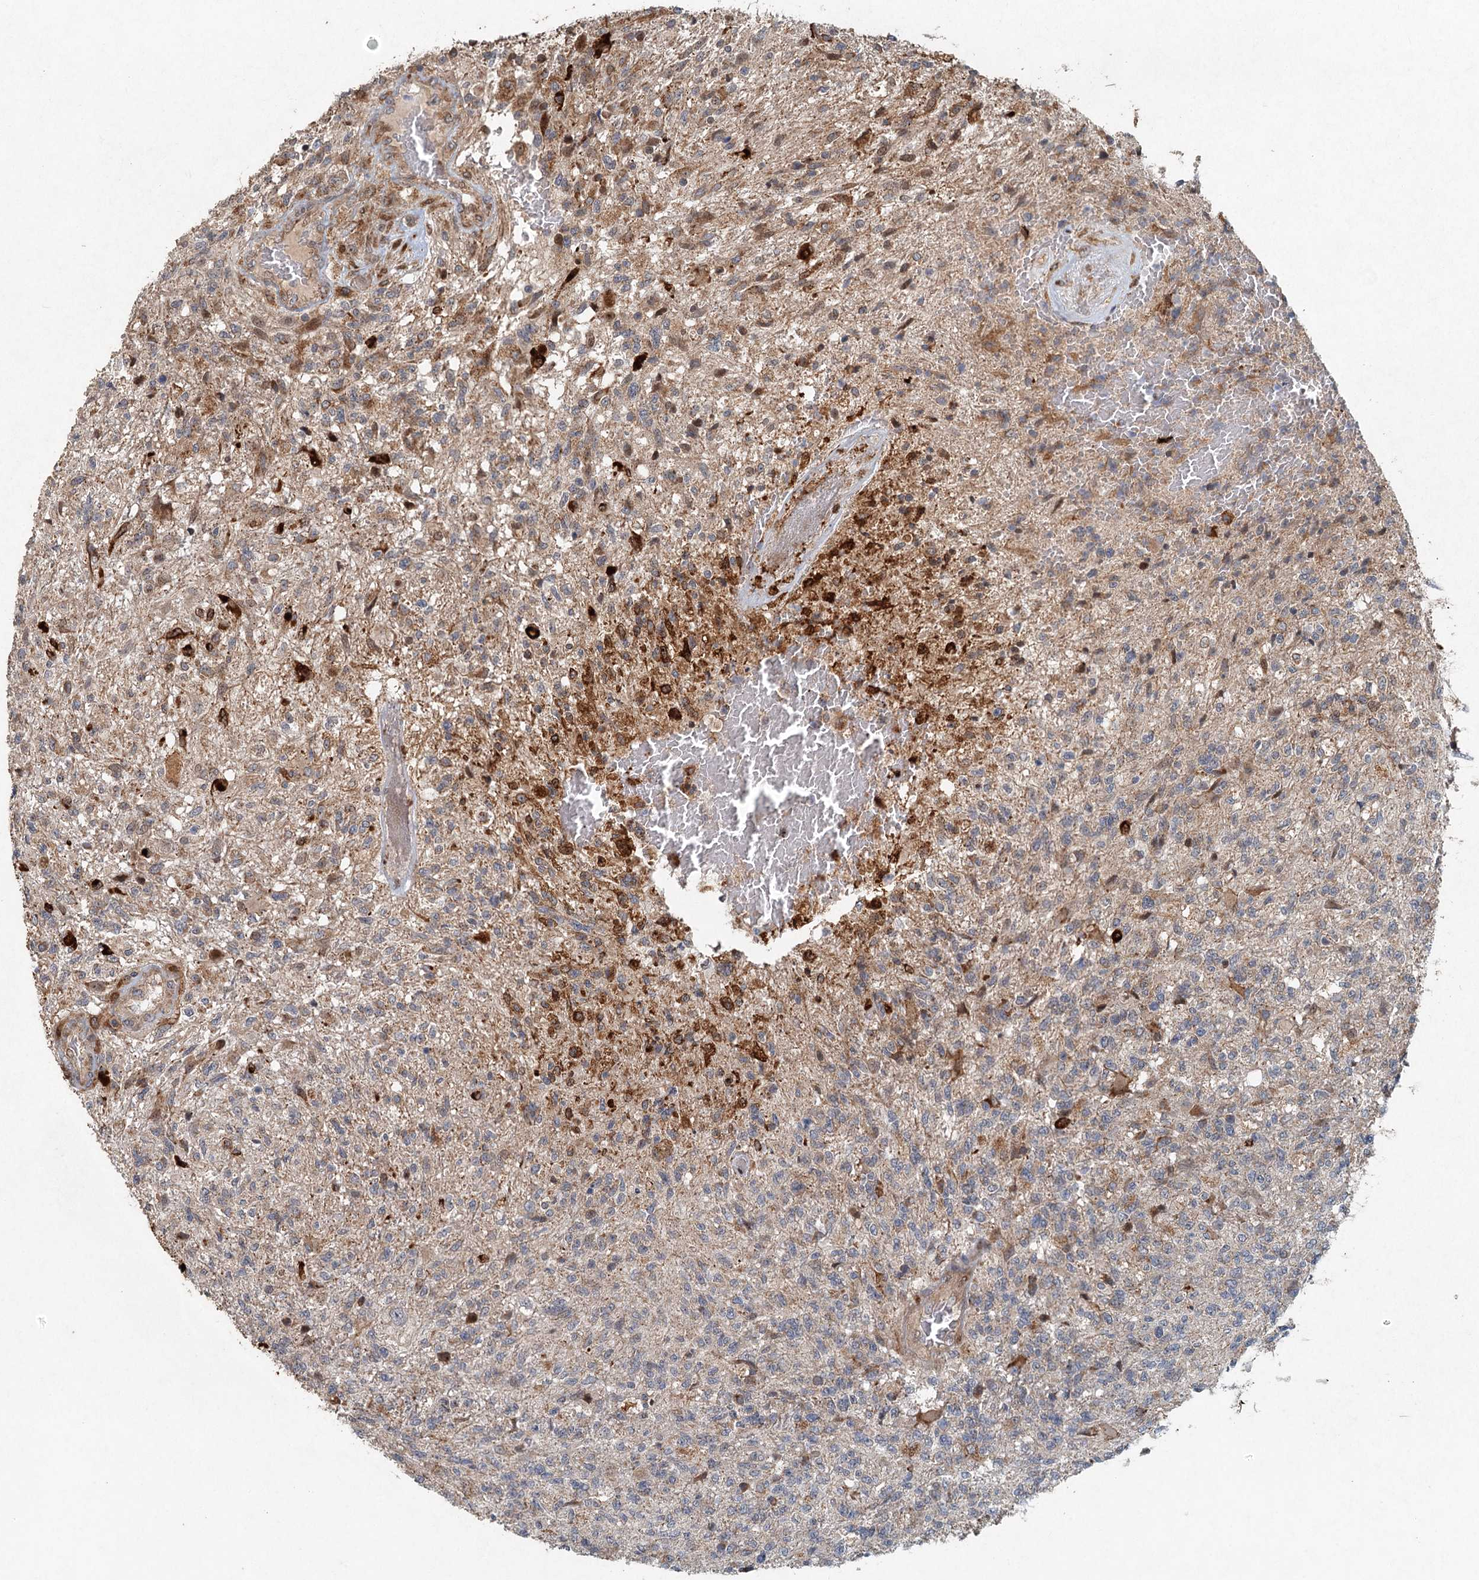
{"staining": {"intensity": "moderate", "quantity": "<25%", "location": "cytoplasmic/membranous"}, "tissue": "glioma", "cell_type": "Tumor cells", "image_type": "cancer", "snomed": [{"axis": "morphology", "description": "Glioma, malignant, High grade"}, {"axis": "topography", "description": "Brain"}], "caption": "This is a histology image of IHC staining of malignant high-grade glioma, which shows moderate positivity in the cytoplasmic/membranous of tumor cells.", "gene": "SRPX2", "patient": {"sex": "male", "age": 56}}